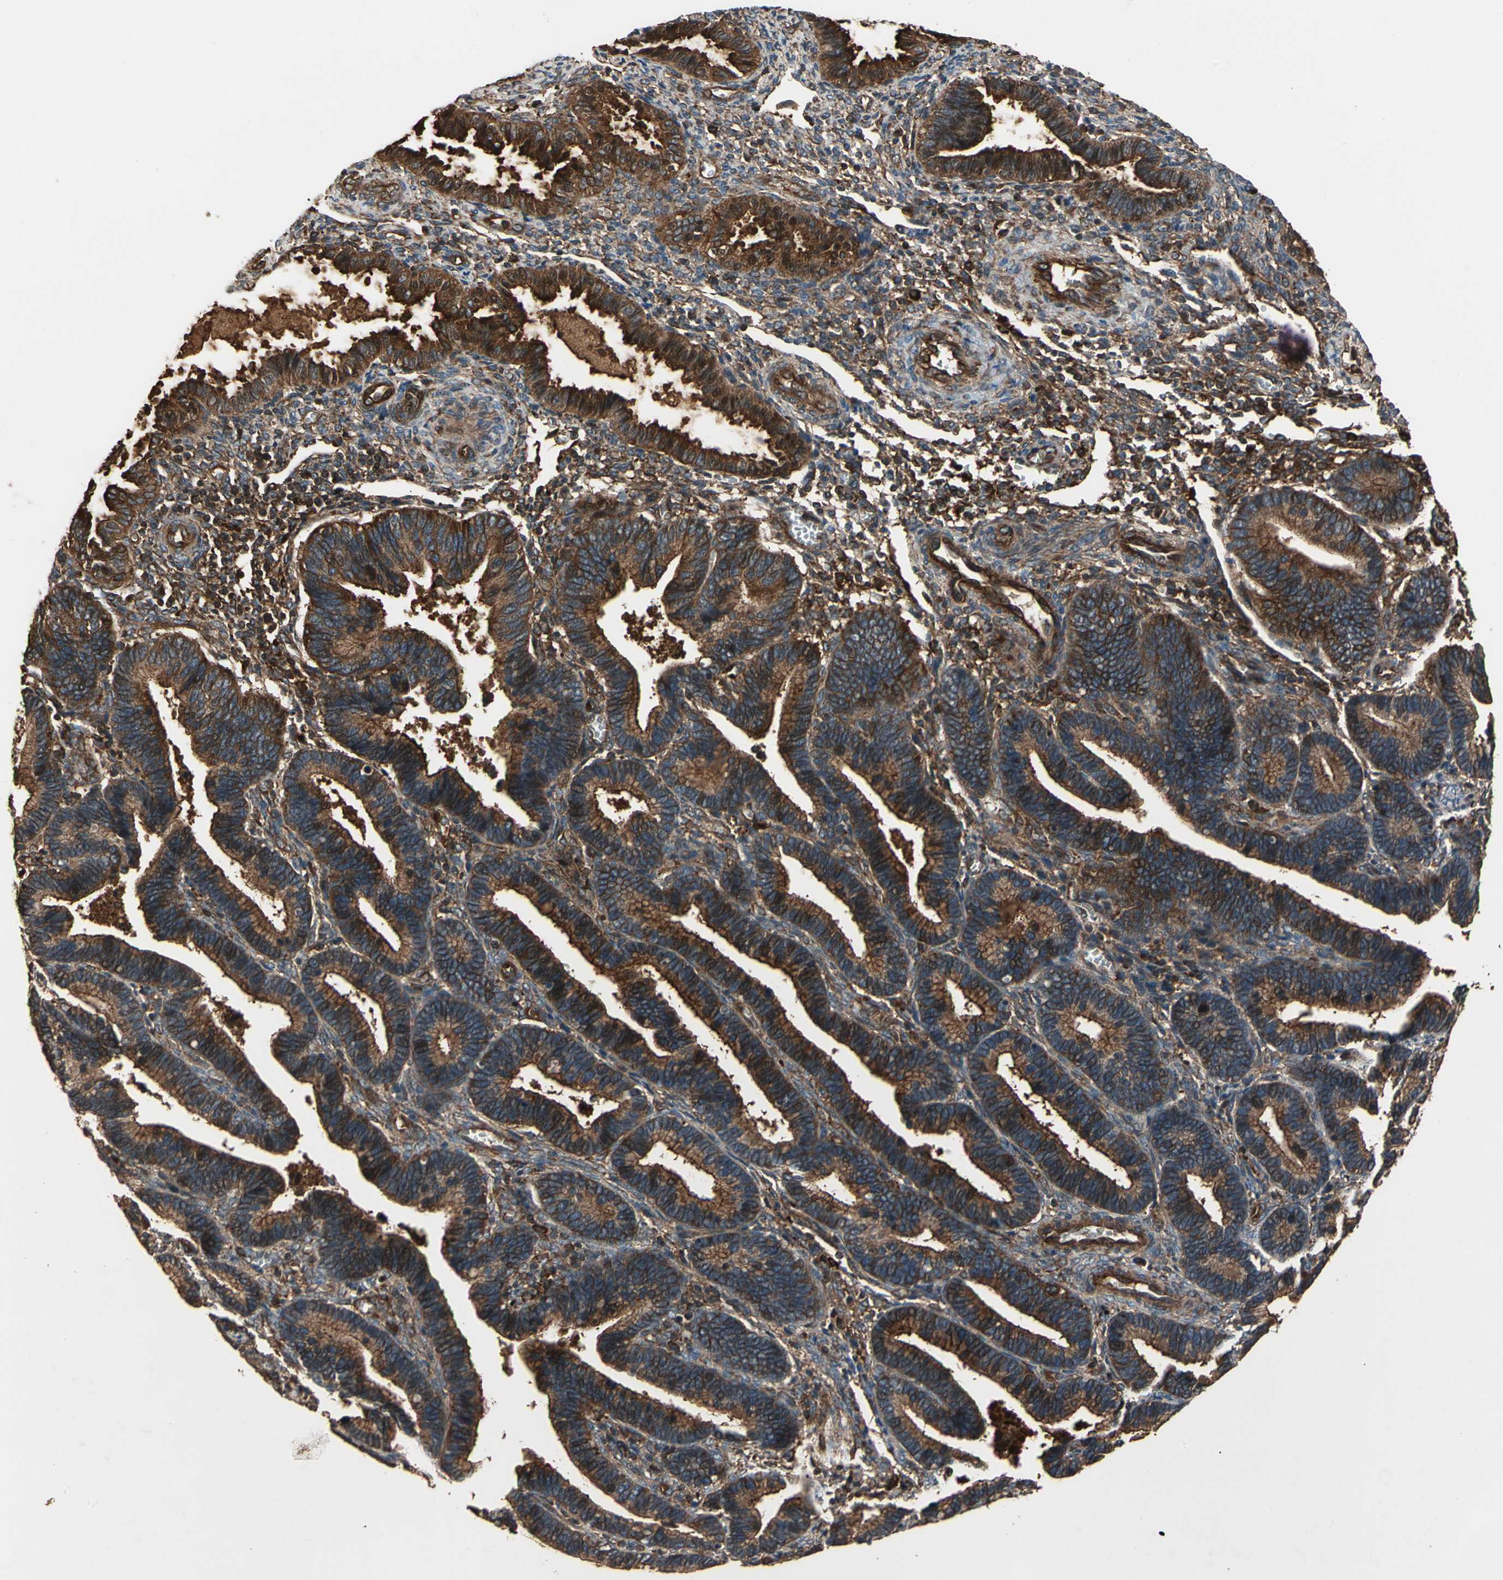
{"staining": {"intensity": "strong", "quantity": ">75%", "location": "cytoplasmic/membranous"}, "tissue": "endometrium", "cell_type": "Cells in endometrial stroma", "image_type": "normal", "snomed": [{"axis": "morphology", "description": "Normal tissue, NOS"}, {"axis": "topography", "description": "Endometrium"}], "caption": "Cells in endometrial stroma demonstrate high levels of strong cytoplasmic/membranous expression in approximately >75% of cells in unremarkable endometrium.", "gene": "AGBL2", "patient": {"sex": "female", "age": 36}}